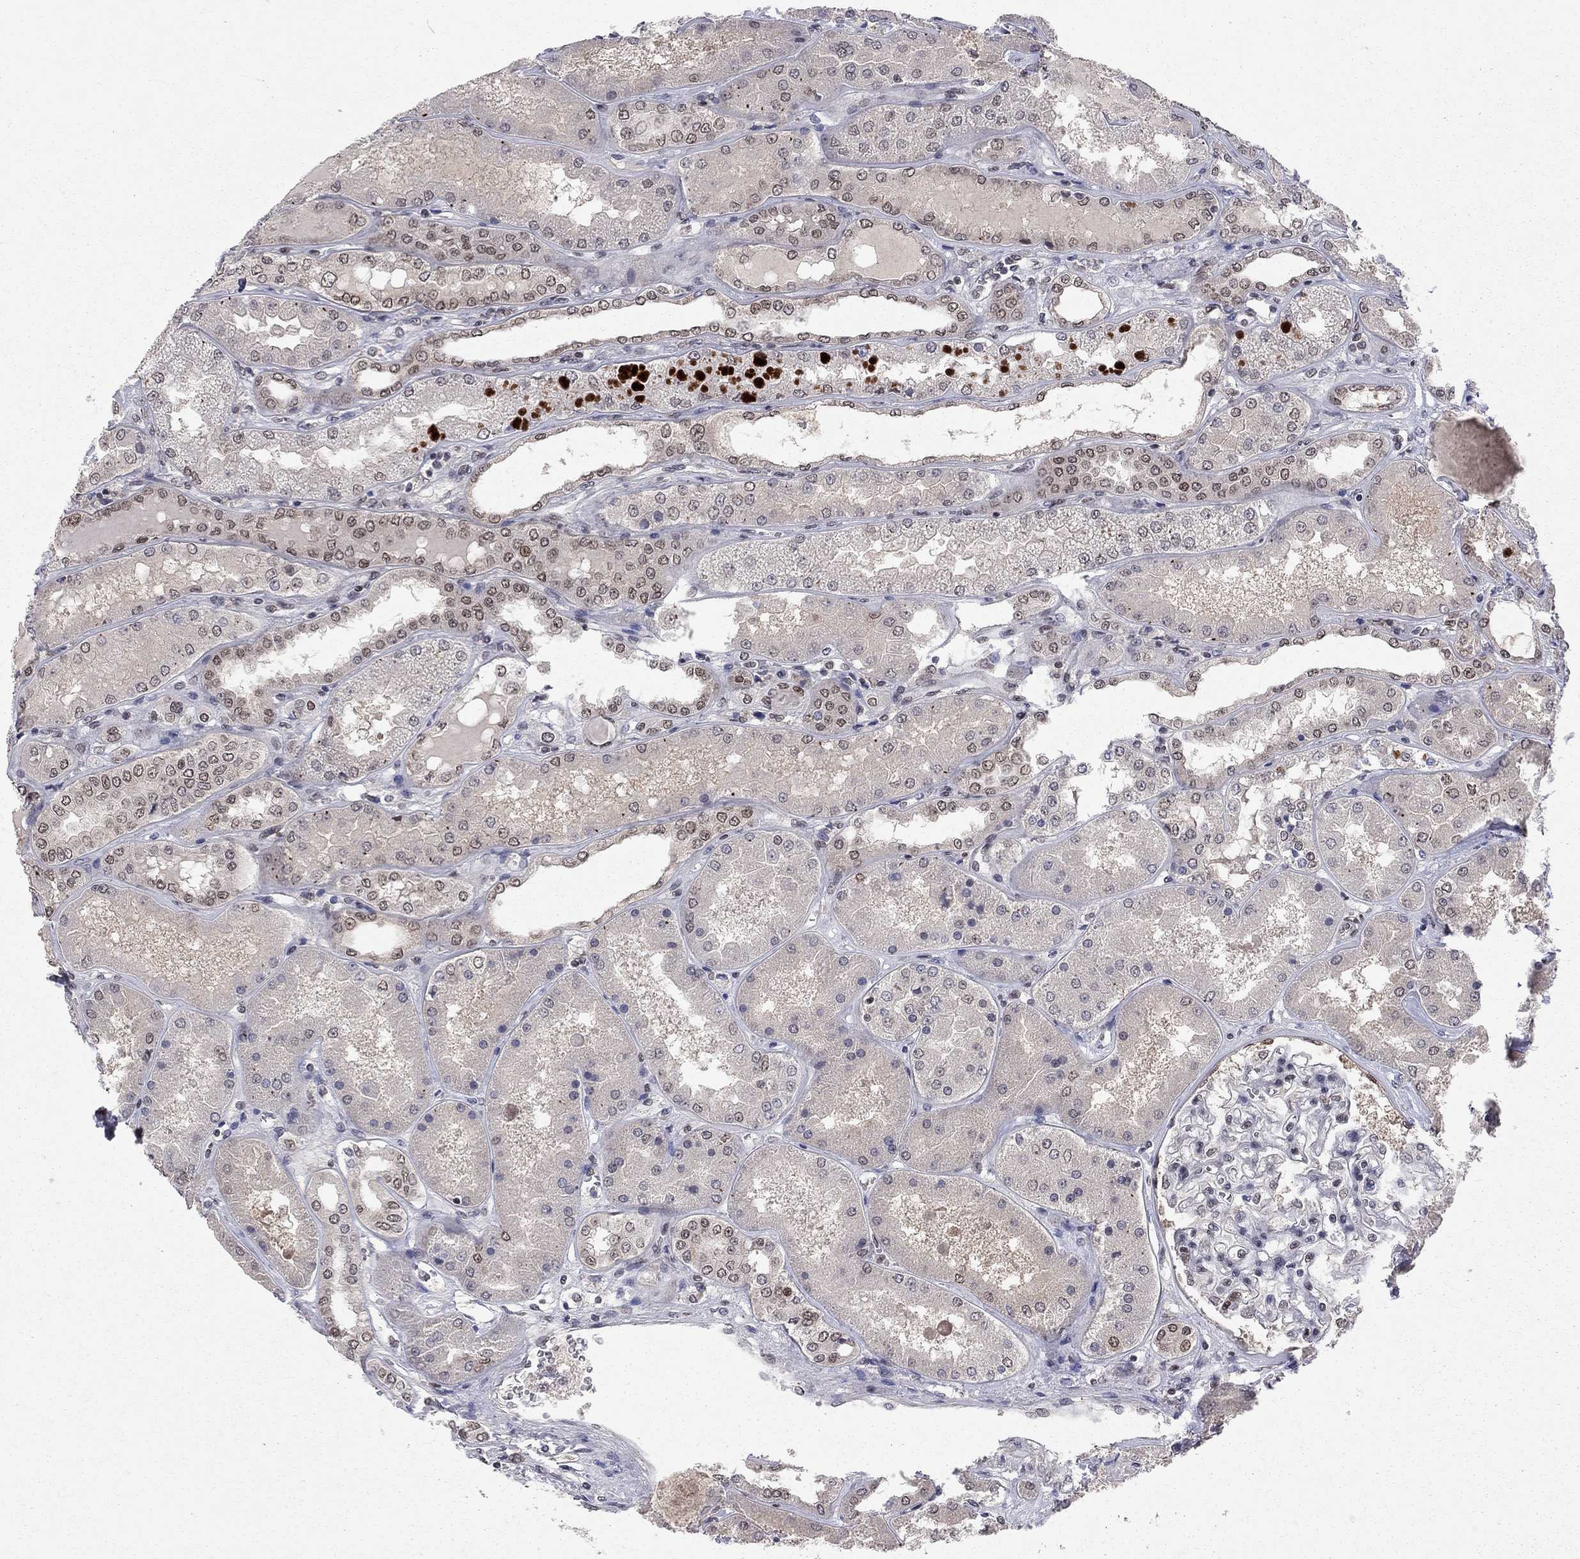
{"staining": {"intensity": "strong", "quantity": "<25%", "location": "nuclear"}, "tissue": "kidney", "cell_type": "Cells in glomeruli", "image_type": "normal", "snomed": [{"axis": "morphology", "description": "Normal tissue, NOS"}, {"axis": "topography", "description": "Kidney"}], "caption": "Kidney stained with a brown dye reveals strong nuclear positive positivity in approximately <25% of cells in glomeruli.", "gene": "SAP30L", "patient": {"sex": "female", "age": 56}}